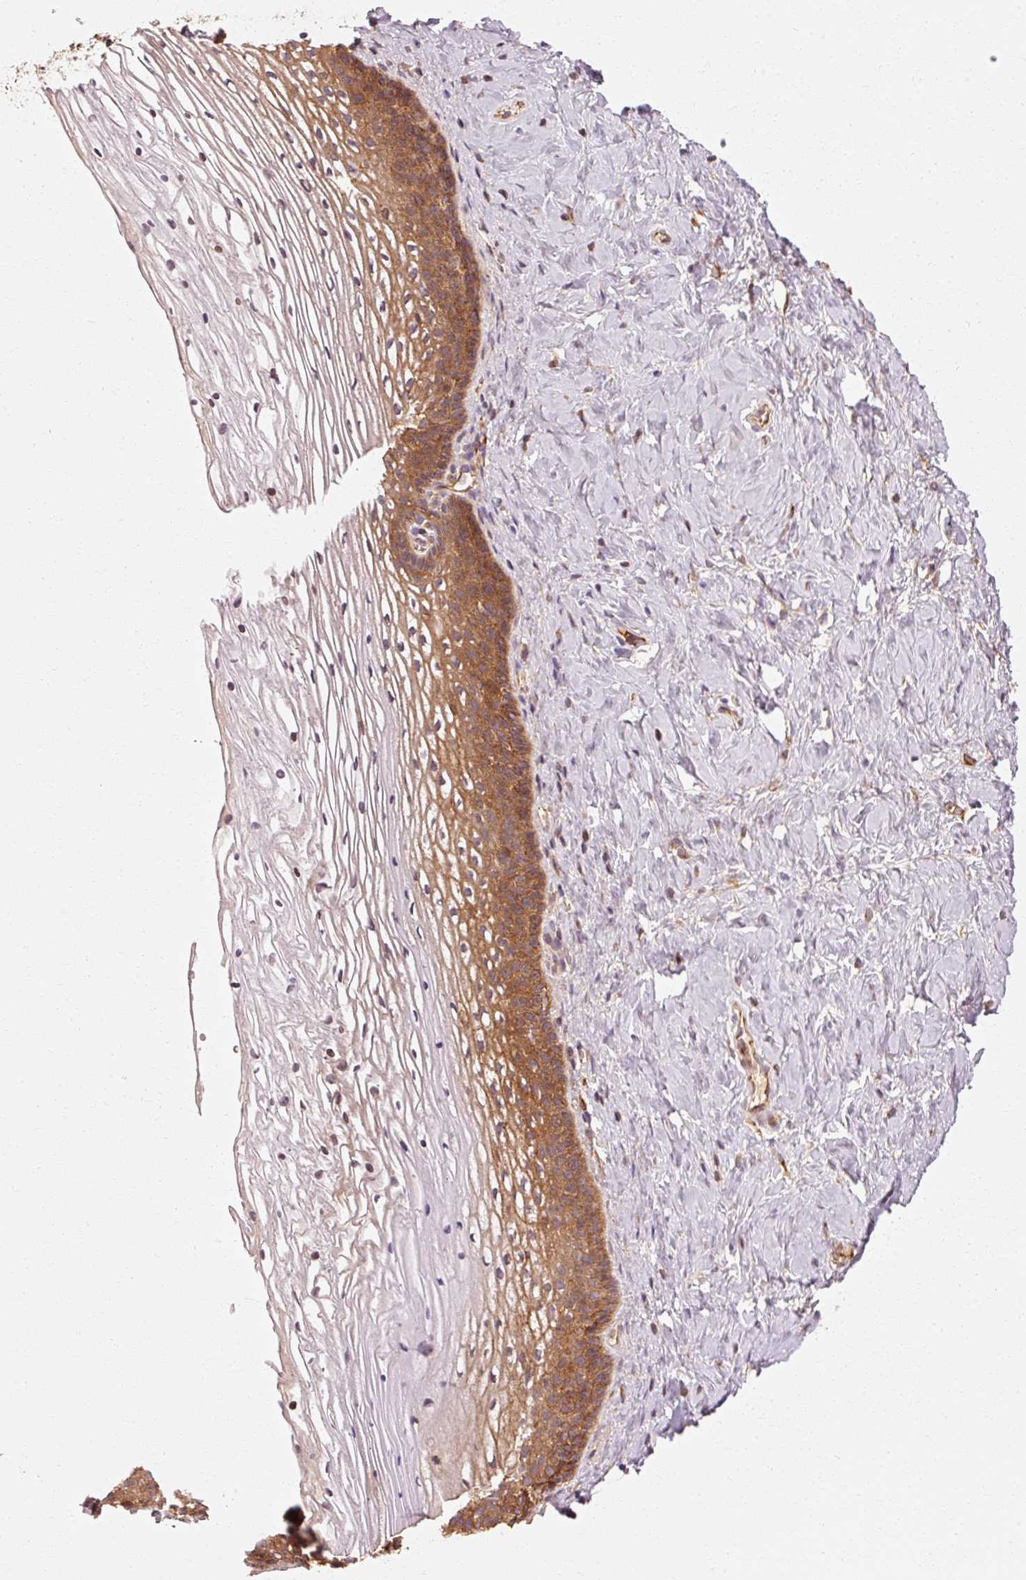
{"staining": {"intensity": "moderate", "quantity": ">75%", "location": "cytoplasmic/membranous"}, "tissue": "cervix", "cell_type": "Glandular cells", "image_type": "normal", "snomed": [{"axis": "morphology", "description": "Normal tissue, NOS"}, {"axis": "topography", "description": "Cervix"}], "caption": "About >75% of glandular cells in normal human cervix demonstrate moderate cytoplasmic/membranous protein staining as visualized by brown immunohistochemical staining.", "gene": "CTNNA1", "patient": {"sex": "female", "age": 36}}